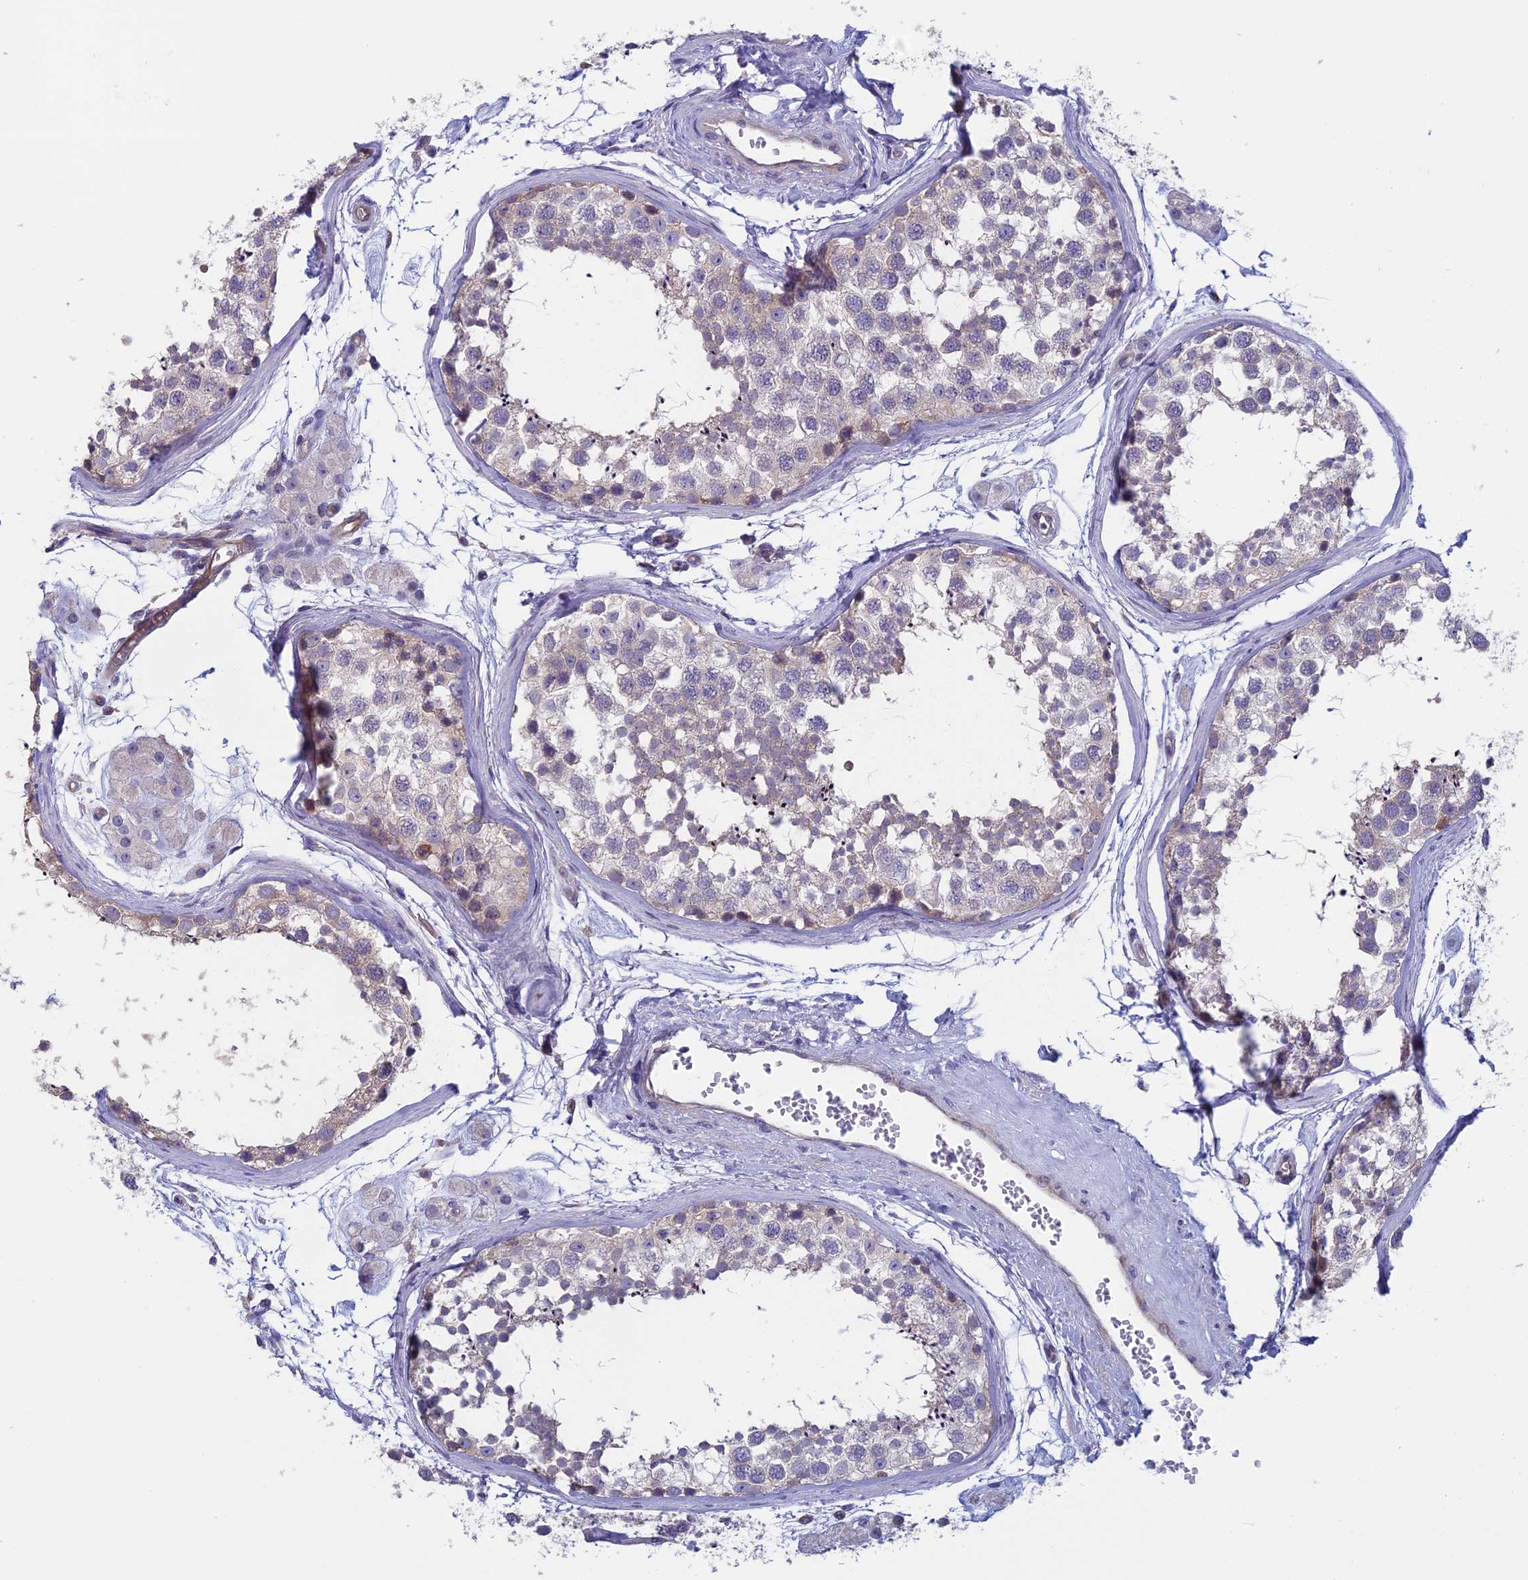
{"staining": {"intensity": "weak", "quantity": "<25%", "location": "cytoplasmic/membranous"}, "tissue": "testis", "cell_type": "Cells in seminiferous ducts", "image_type": "normal", "snomed": [{"axis": "morphology", "description": "Normal tissue, NOS"}, {"axis": "topography", "description": "Testis"}], "caption": "Cells in seminiferous ducts show no significant positivity in benign testis. (DAB IHC, high magnification).", "gene": "CNOT6L", "patient": {"sex": "male", "age": 56}}